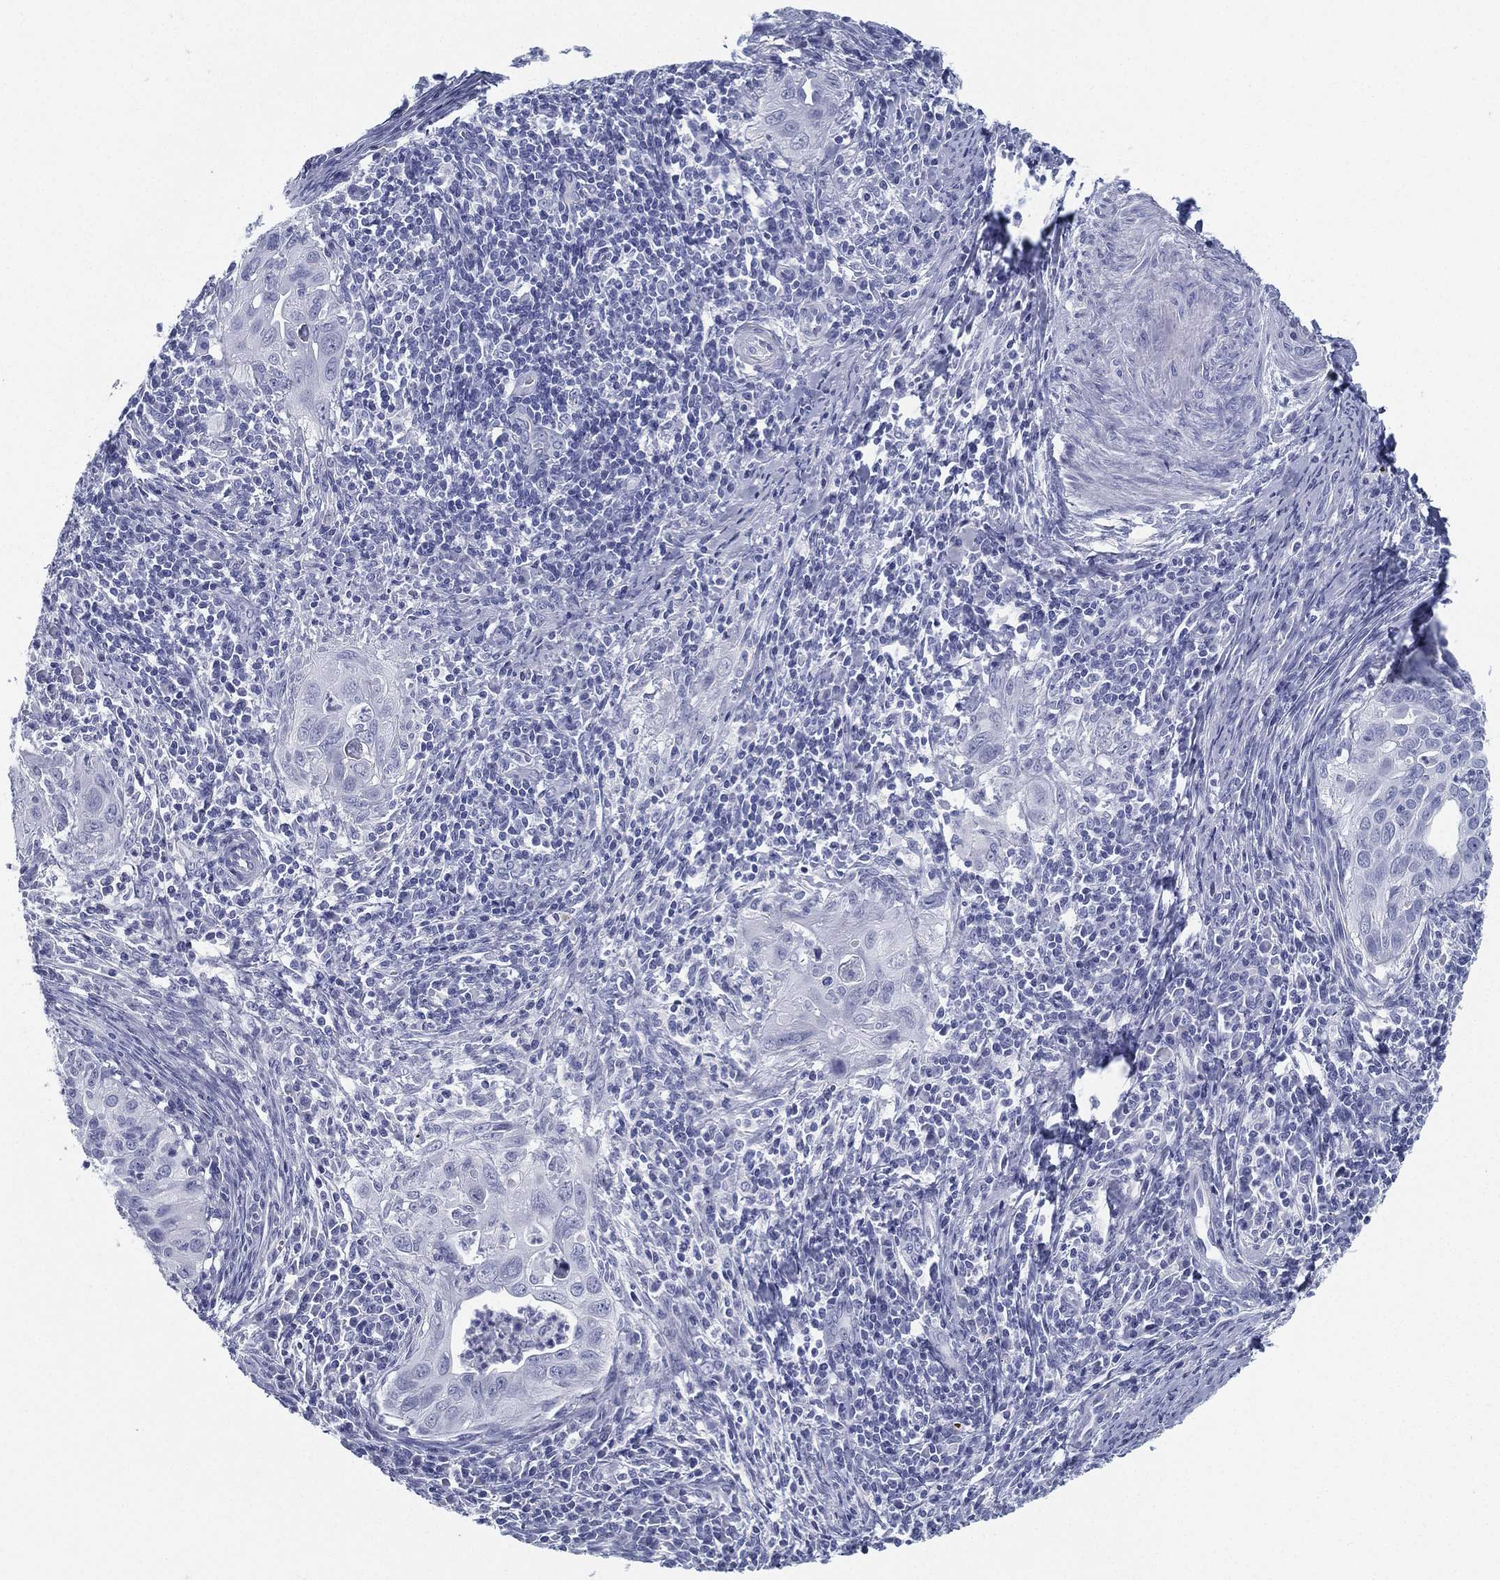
{"staining": {"intensity": "negative", "quantity": "none", "location": "none"}, "tissue": "cervical cancer", "cell_type": "Tumor cells", "image_type": "cancer", "snomed": [{"axis": "morphology", "description": "Squamous cell carcinoma, NOS"}, {"axis": "topography", "description": "Cervix"}], "caption": "This photomicrograph is of cervical cancer (squamous cell carcinoma) stained with immunohistochemistry to label a protein in brown with the nuclei are counter-stained blue. There is no positivity in tumor cells.", "gene": "ATP1B2", "patient": {"sex": "female", "age": 26}}